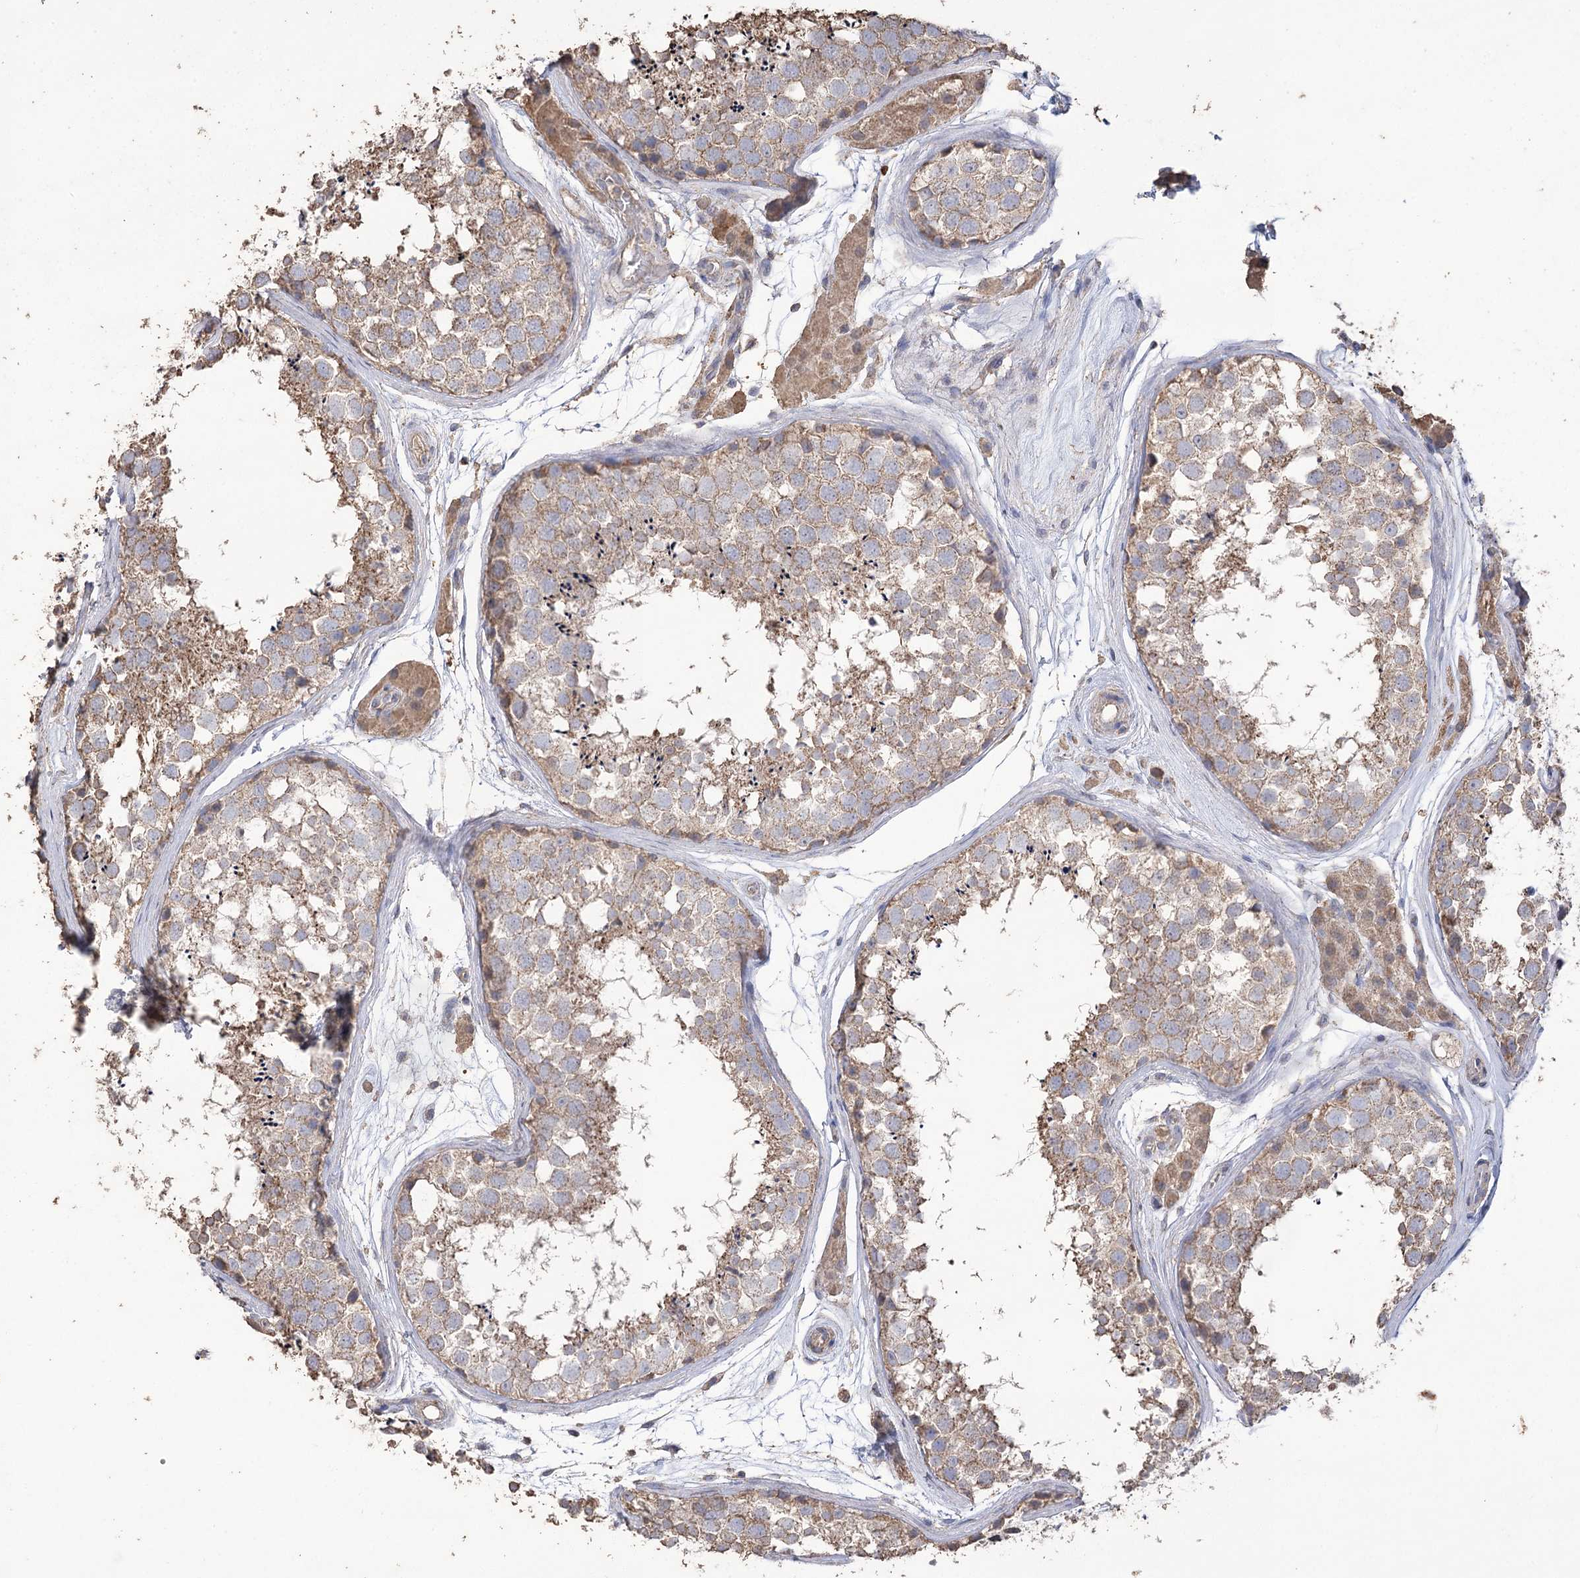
{"staining": {"intensity": "weak", "quantity": "25%-75%", "location": "cytoplasmic/membranous"}, "tissue": "testis", "cell_type": "Cells in seminiferous ducts", "image_type": "normal", "snomed": [{"axis": "morphology", "description": "Normal tissue, NOS"}, {"axis": "topography", "description": "Testis"}], "caption": "Immunohistochemical staining of benign human testis exhibits 25%-75% levels of weak cytoplasmic/membranous protein staining in about 25%-75% of cells in seminiferous ducts.", "gene": "IREB2", "patient": {"sex": "male", "age": 56}}